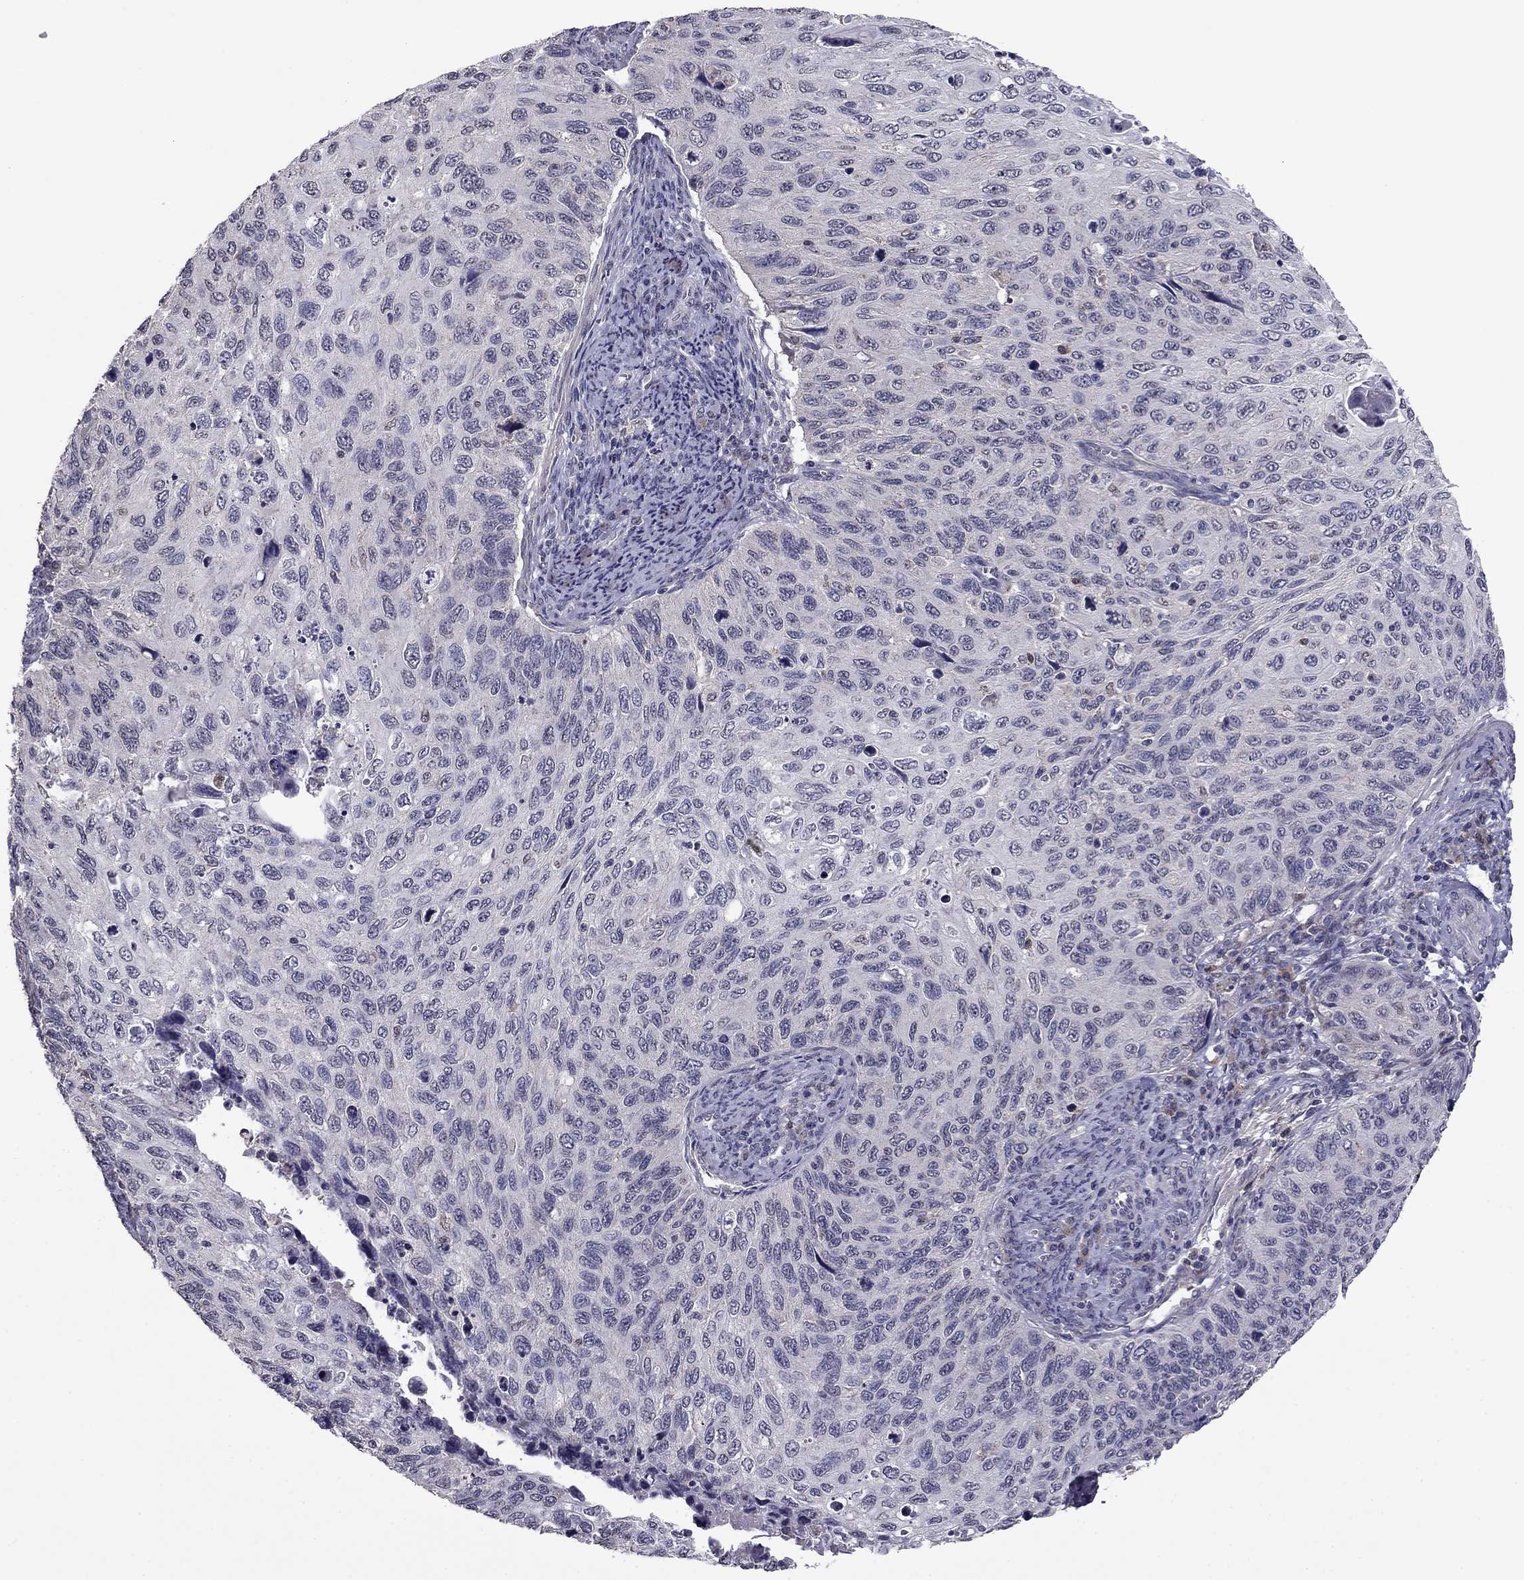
{"staining": {"intensity": "negative", "quantity": "none", "location": "none"}, "tissue": "cervical cancer", "cell_type": "Tumor cells", "image_type": "cancer", "snomed": [{"axis": "morphology", "description": "Squamous cell carcinoma, NOS"}, {"axis": "topography", "description": "Cervix"}], "caption": "High power microscopy photomicrograph of an immunohistochemistry (IHC) image of cervical cancer (squamous cell carcinoma), revealing no significant expression in tumor cells.", "gene": "HCN1", "patient": {"sex": "female", "age": 70}}